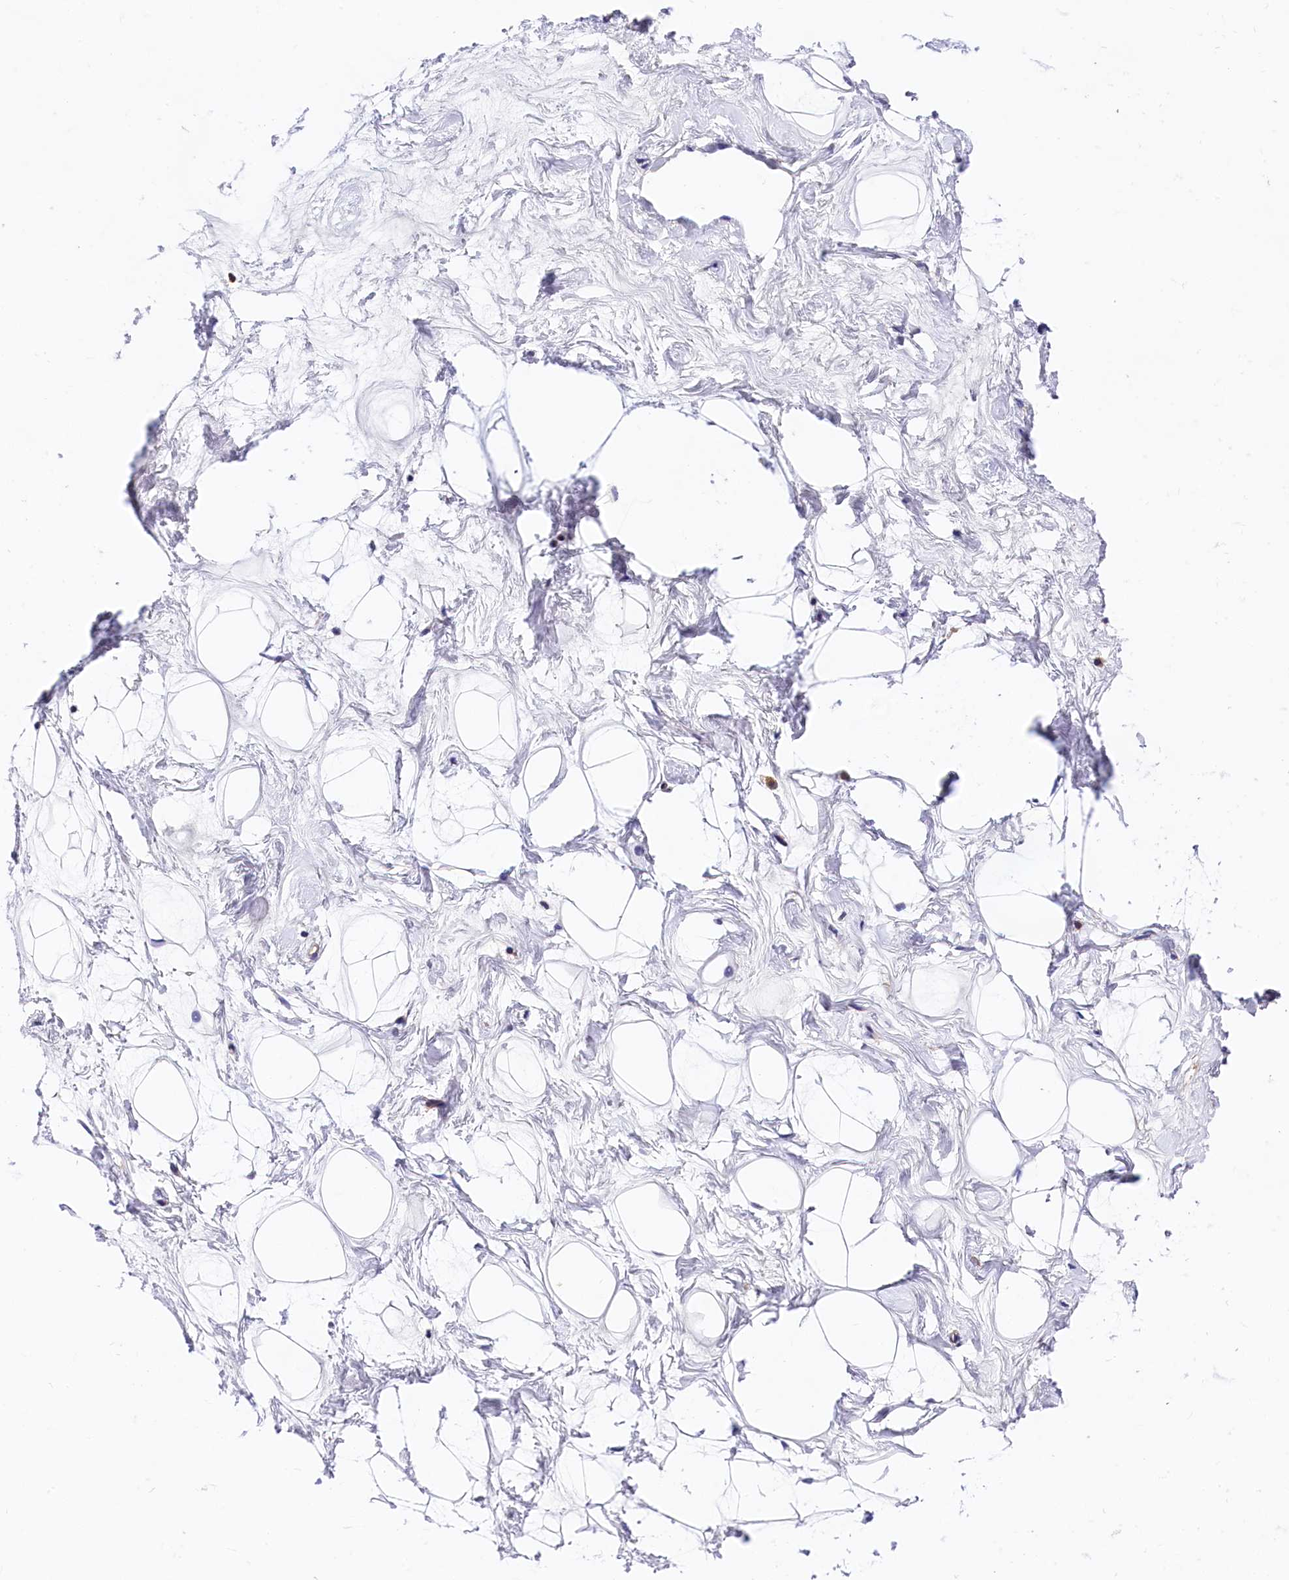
{"staining": {"intensity": "negative", "quantity": "none", "location": "none"}, "tissue": "breast", "cell_type": "Adipocytes", "image_type": "normal", "snomed": [{"axis": "morphology", "description": "Normal tissue, NOS"}, {"axis": "morphology", "description": "Adenoma, NOS"}, {"axis": "topography", "description": "Breast"}], "caption": "High power microscopy image of an immunohistochemistry micrograph of unremarkable breast, revealing no significant staining in adipocytes.", "gene": "OAS3", "patient": {"sex": "female", "age": 23}}